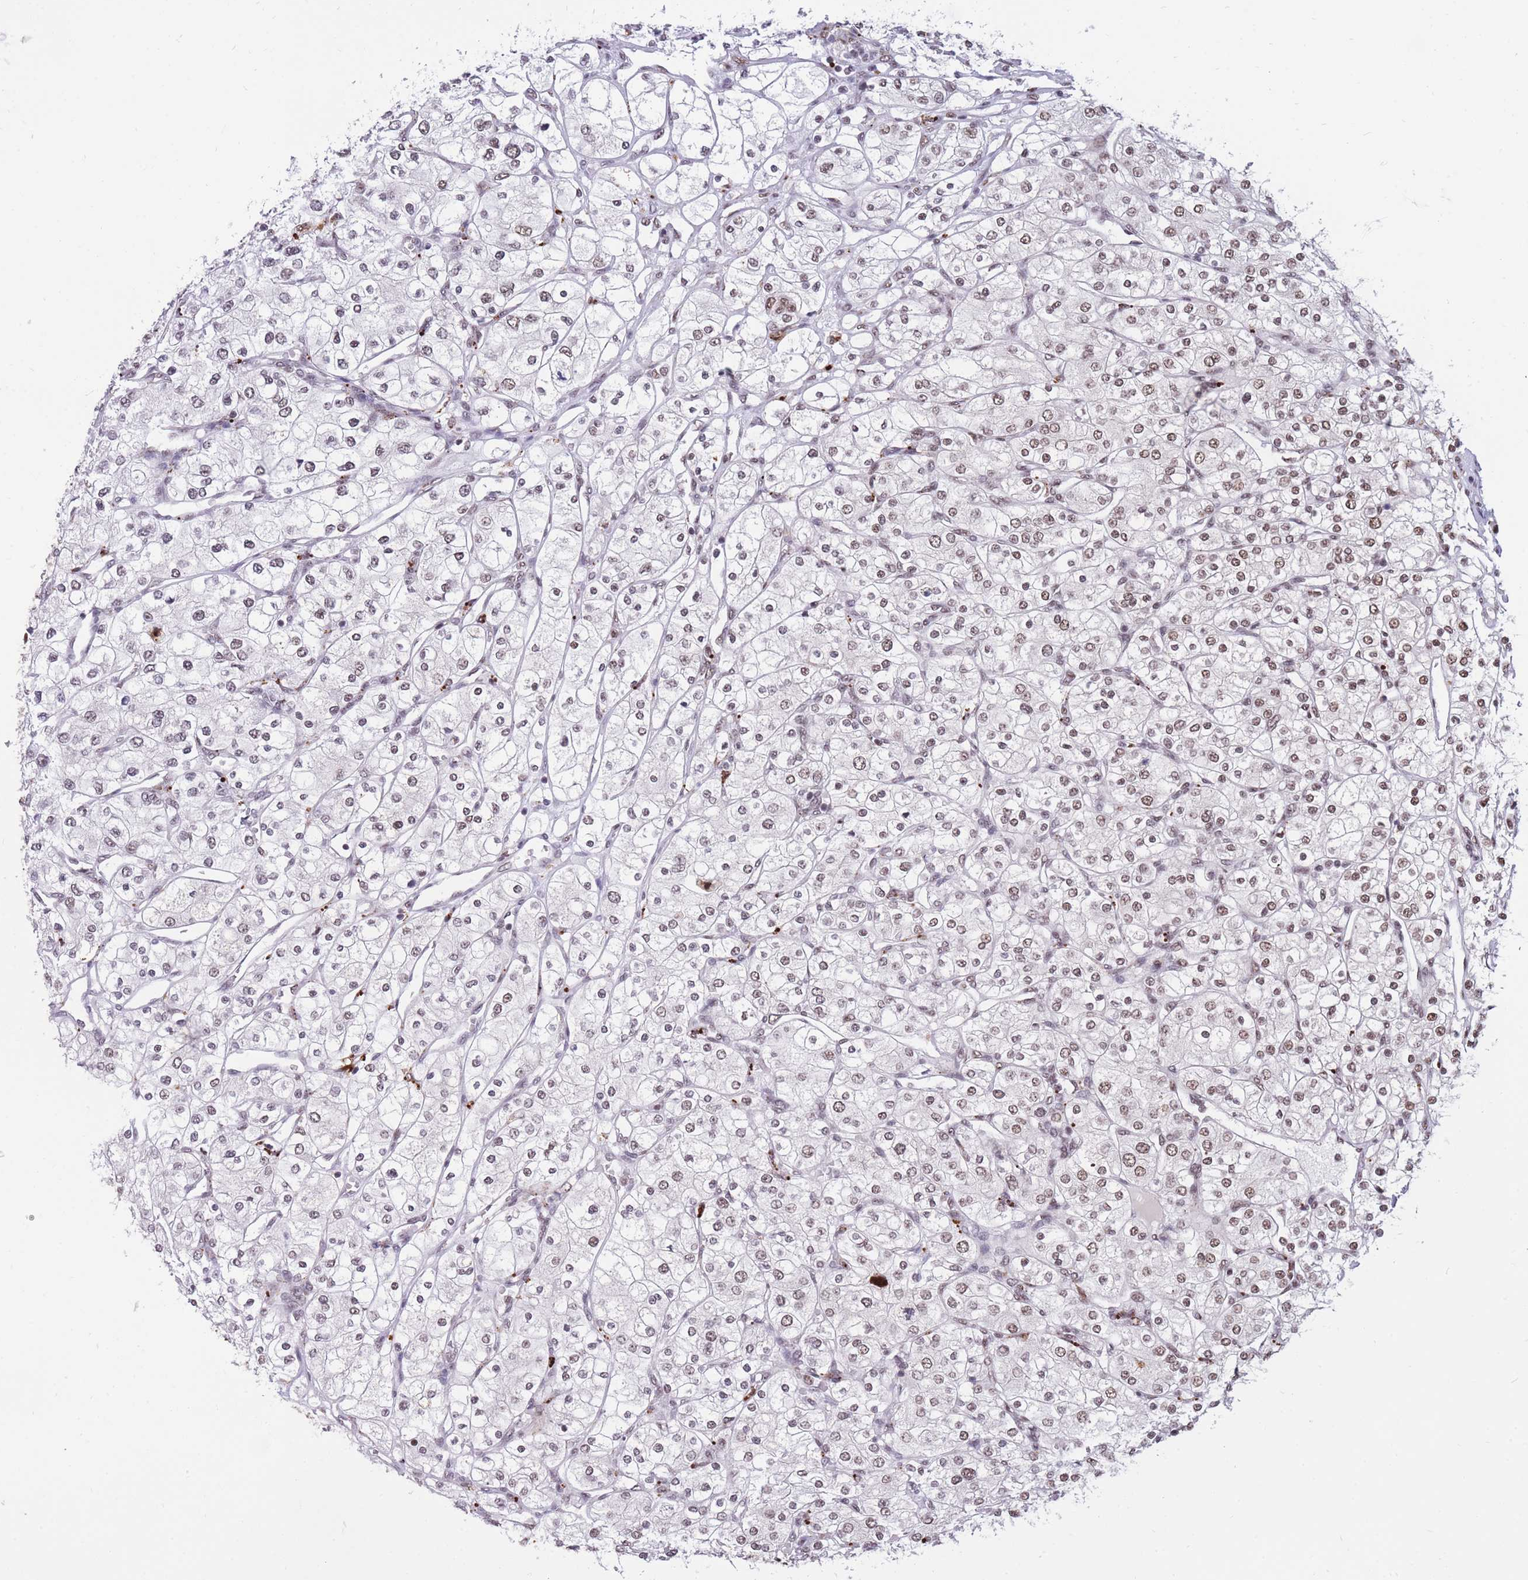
{"staining": {"intensity": "weak", "quantity": "25%-75%", "location": "nuclear"}, "tissue": "renal cancer", "cell_type": "Tumor cells", "image_type": "cancer", "snomed": [{"axis": "morphology", "description": "Adenocarcinoma, NOS"}, {"axis": "topography", "description": "Kidney"}], "caption": "Immunohistochemical staining of renal cancer (adenocarcinoma) shows low levels of weak nuclear positivity in approximately 25%-75% of tumor cells.", "gene": "PRPF19", "patient": {"sex": "male", "age": 80}}